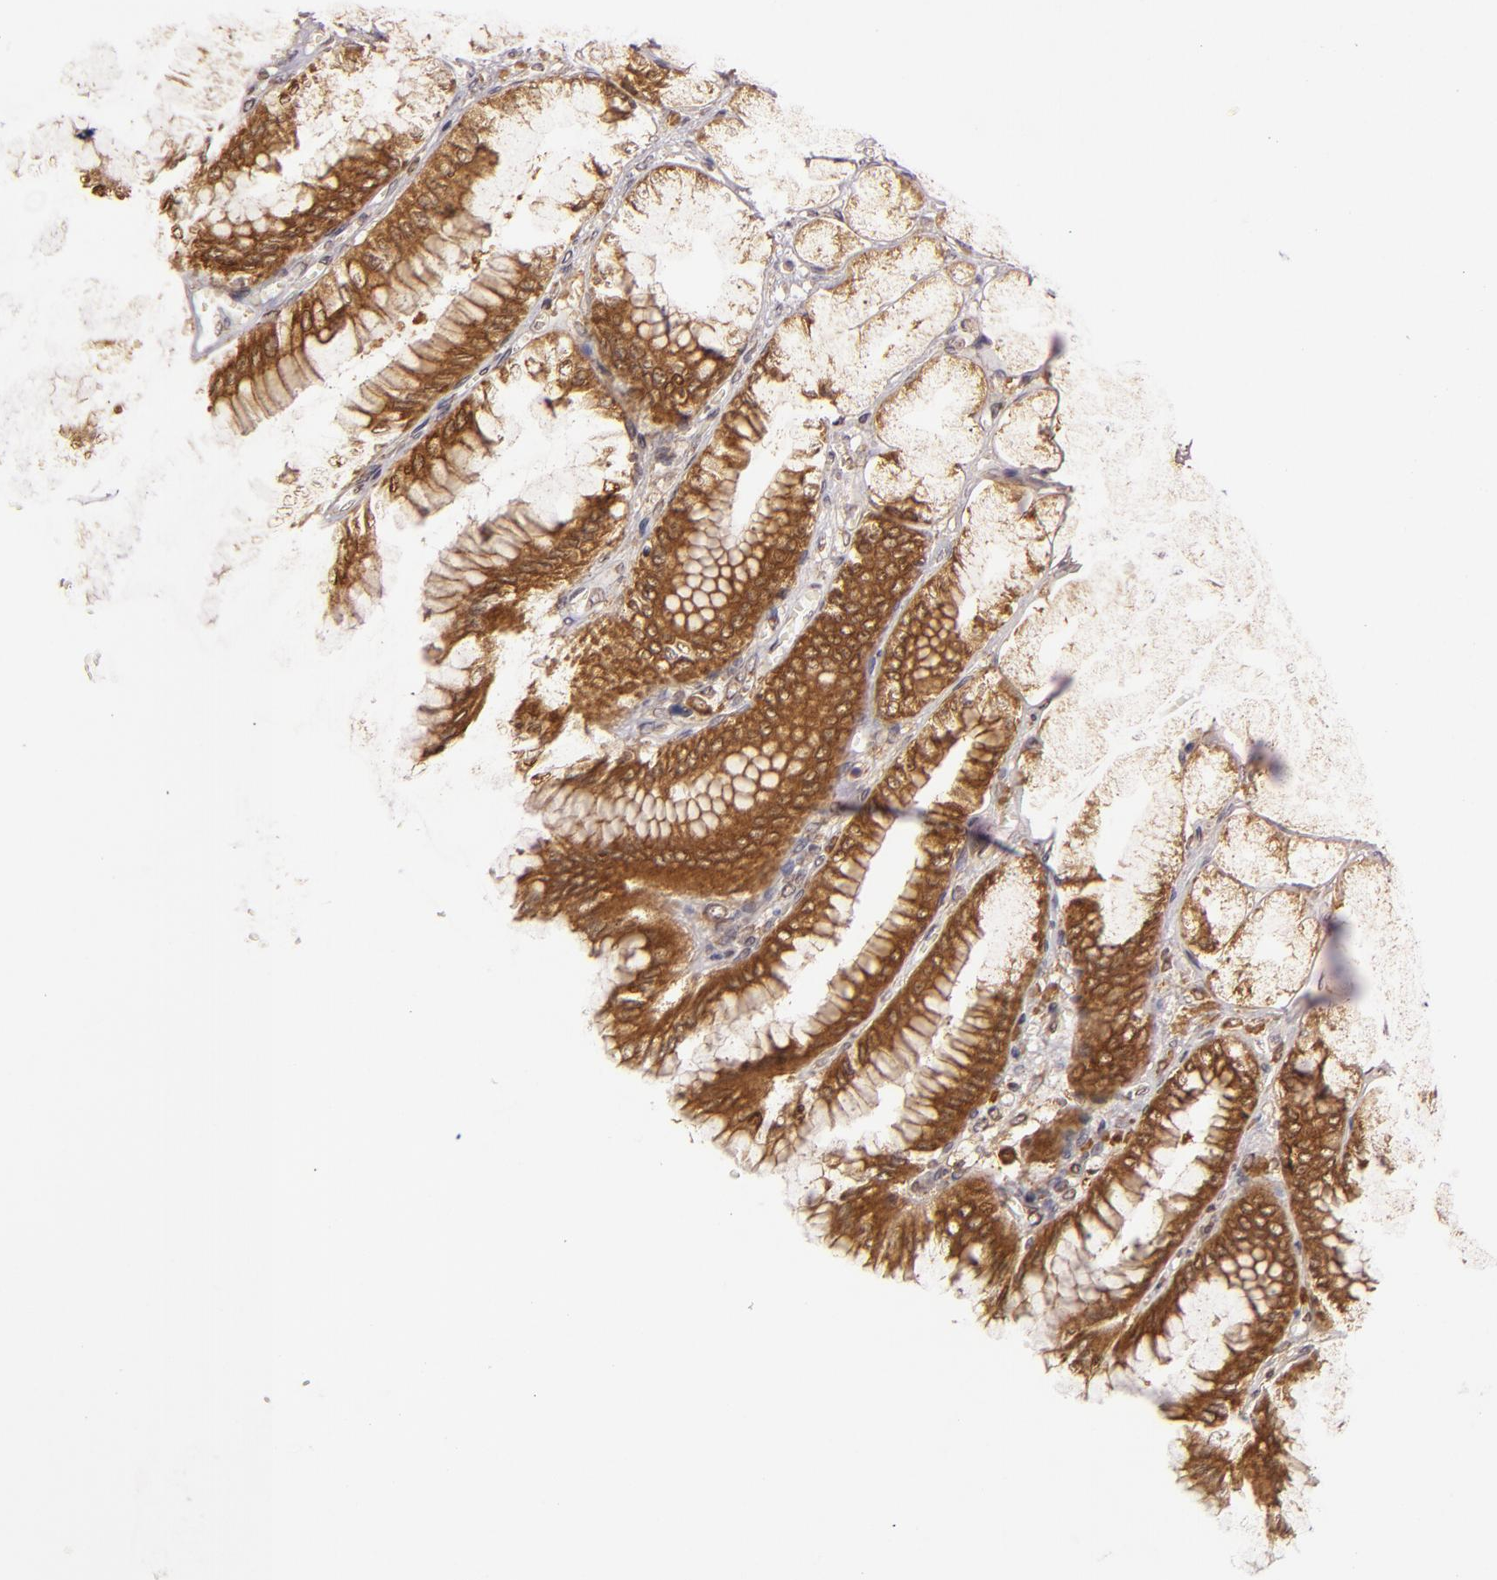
{"staining": {"intensity": "moderate", "quantity": ">75%", "location": "cytoplasmic/membranous"}, "tissue": "stomach", "cell_type": "Glandular cells", "image_type": "normal", "snomed": [{"axis": "morphology", "description": "Normal tissue, NOS"}, {"axis": "topography", "description": "Stomach, upper"}], "caption": "This micrograph displays IHC staining of benign human stomach, with medium moderate cytoplasmic/membranous positivity in approximately >75% of glandular cells.", "gene": "MAPK3", "patient": {"sex": "female", "age": 56}}